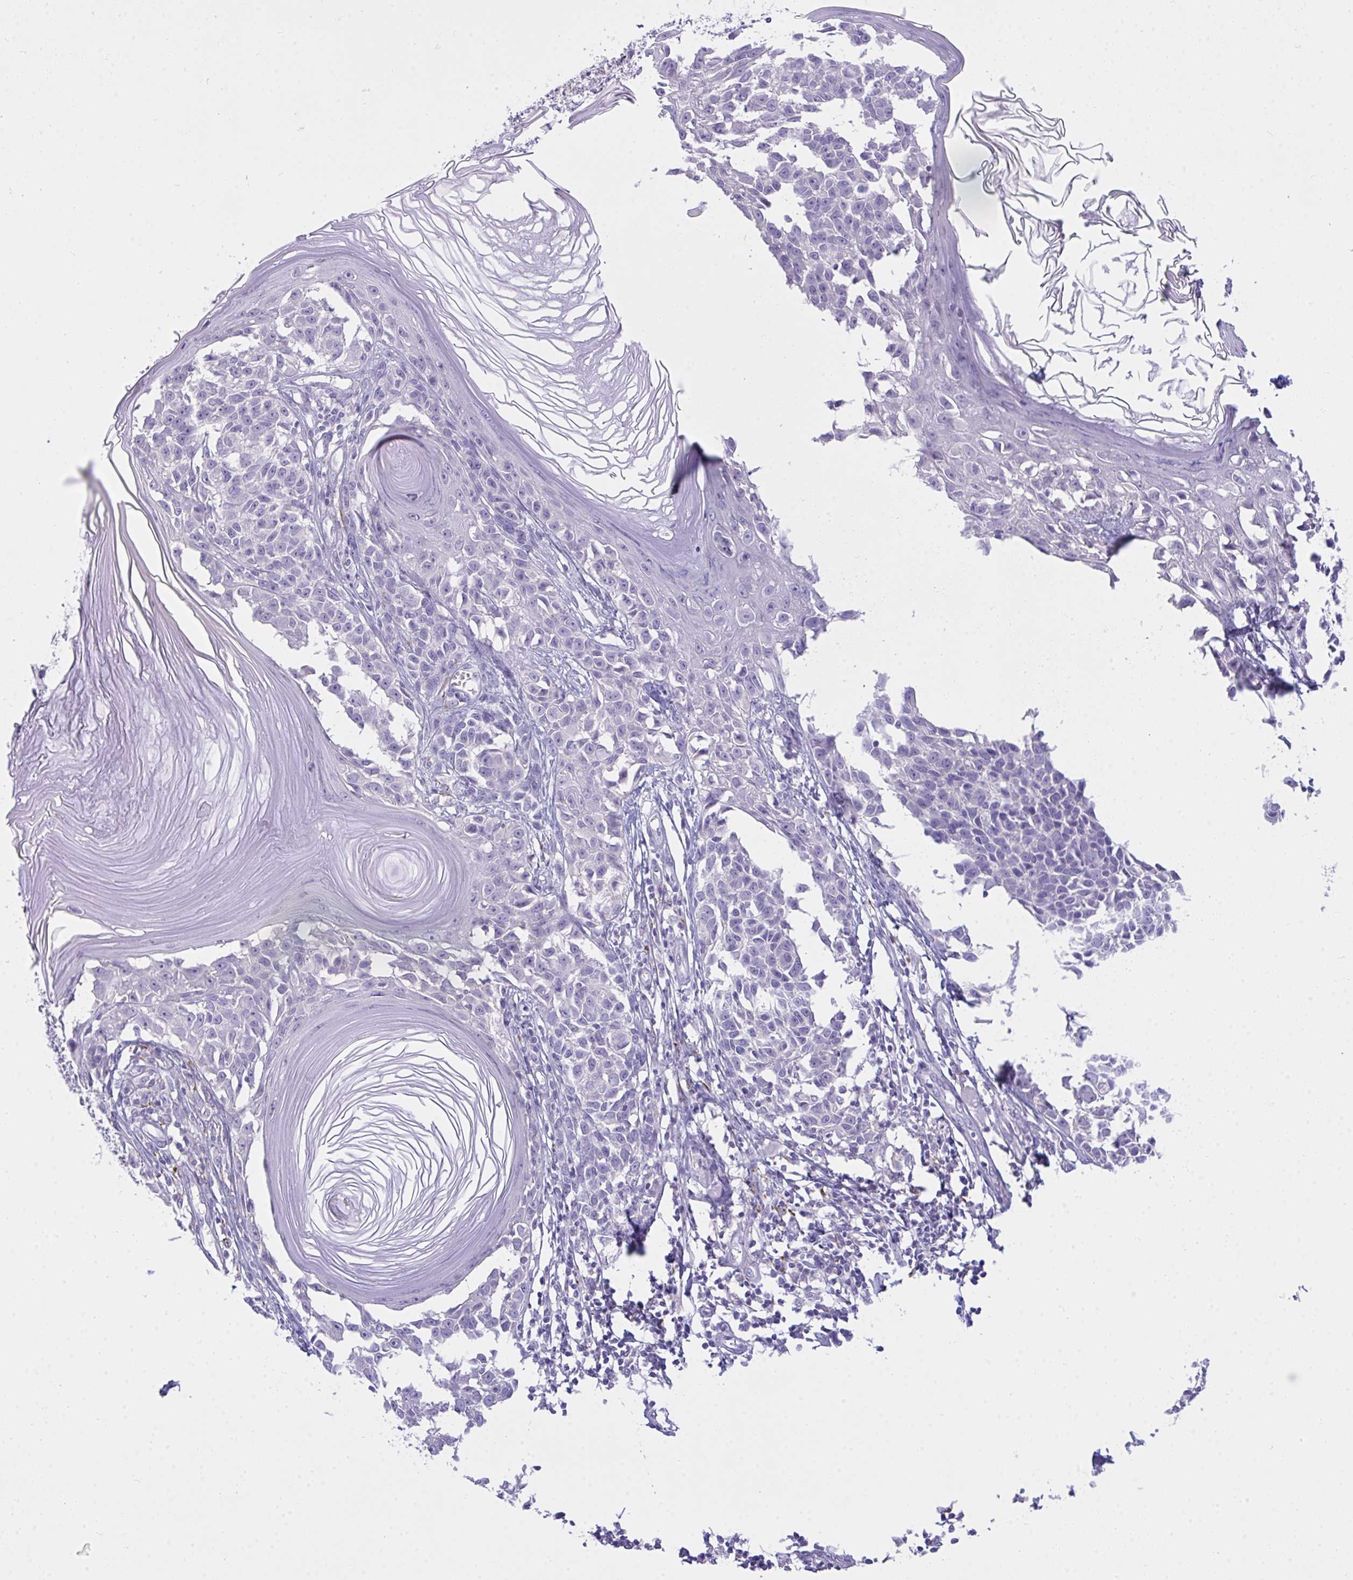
{"staining": {"intensity": "negative", "quantity": "none", "location": "none"}, "tissue": "melanoma", "cell_type": "Tumor cells", "image_type": "cancer", "snomed": [{"axis": "morphology", "description": "Malignant melanoma, NOS"}, {"axis": "topography", "description": "Skin"}], "caption": "Immunohistochemistry (IHC) of human malignant melanoma reveals no positivity in tumor cells.", "gene": "SEMA6B", "patient": {"sex": "male", "age": 73}}